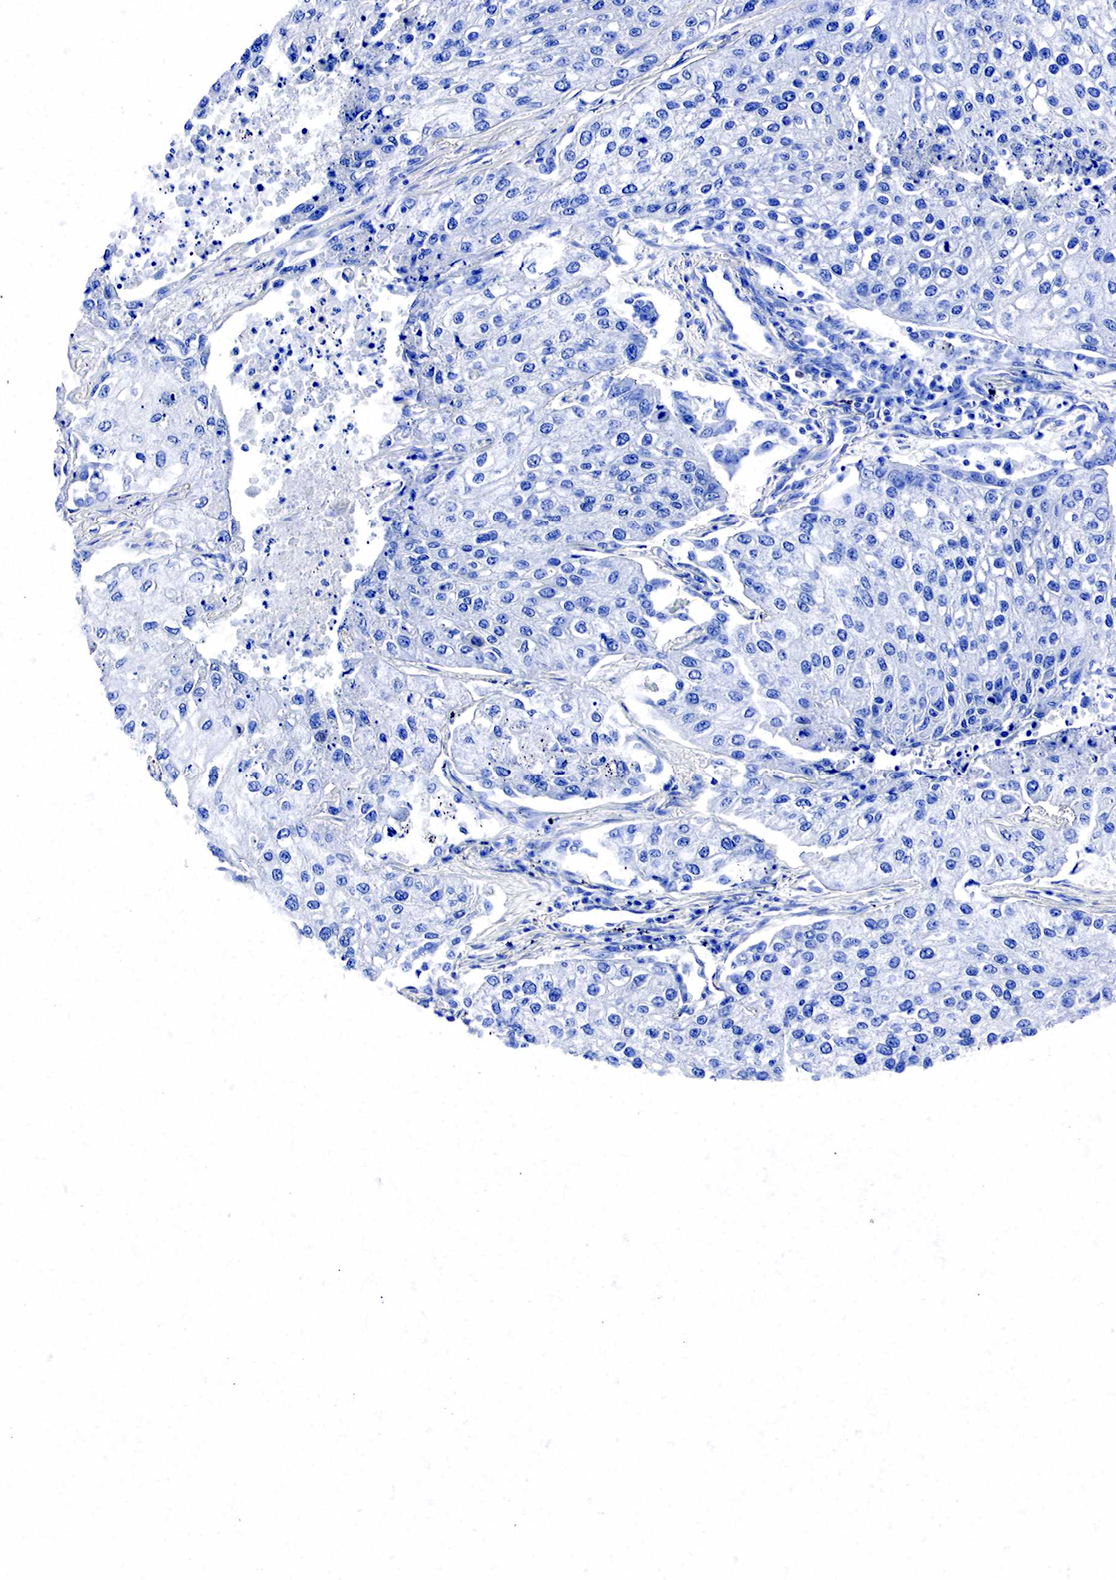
{"staining": {"intensity": "negative", "quantity": "none", "location": "none"}, "tissue": "lung cancer", "cell_type": "Tumor cells", "image_type": "cancer", "snomed": [{"axis": "morphology", "description": "Squamous cell carcinoma, NOS"}, {"axis": "topography", "description": "Lung"}], "caption": "Micrograph shows no protein staining in tumor cells of lung squamous cell carcinoma tissue.", "gene": "ACP3", "patient": {"sex": "male", "age": 75}}